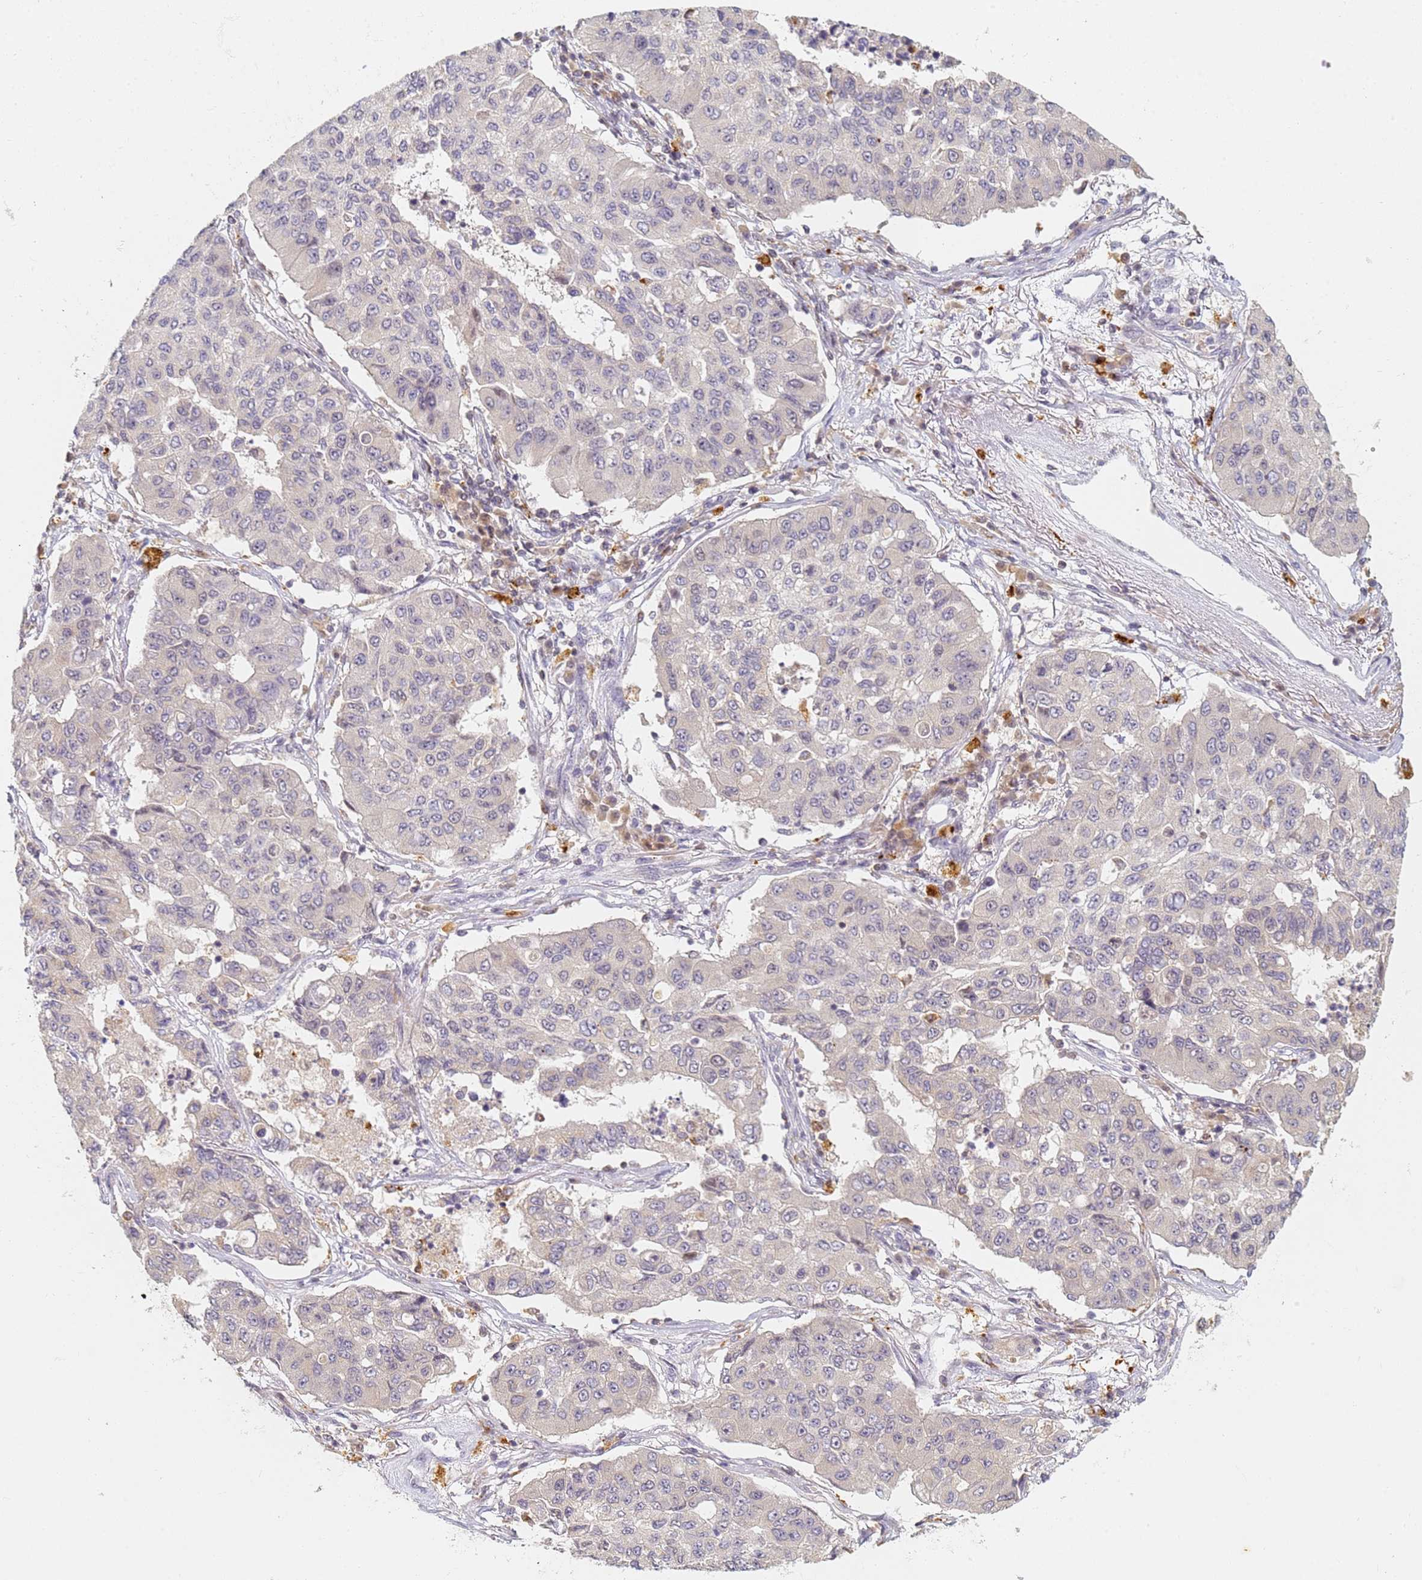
{"staining": {"intensity": "negative", "quantity": "none", "location": "none"}, "tissue": "lung cancer", "cell_type": "Tumor cells", "image_type": "cancer", "snomed": [{"axis": "morphology", "description": "Squamous cell carcinoma, NOS"}, {"axis": "topography", "description": "Lung"}], "caption": "IHC of lung squamous cell carcinoma displays no expression in tumor cells.", "gene": "HMCES", "patient": {"sex": "male", "age": 74}}